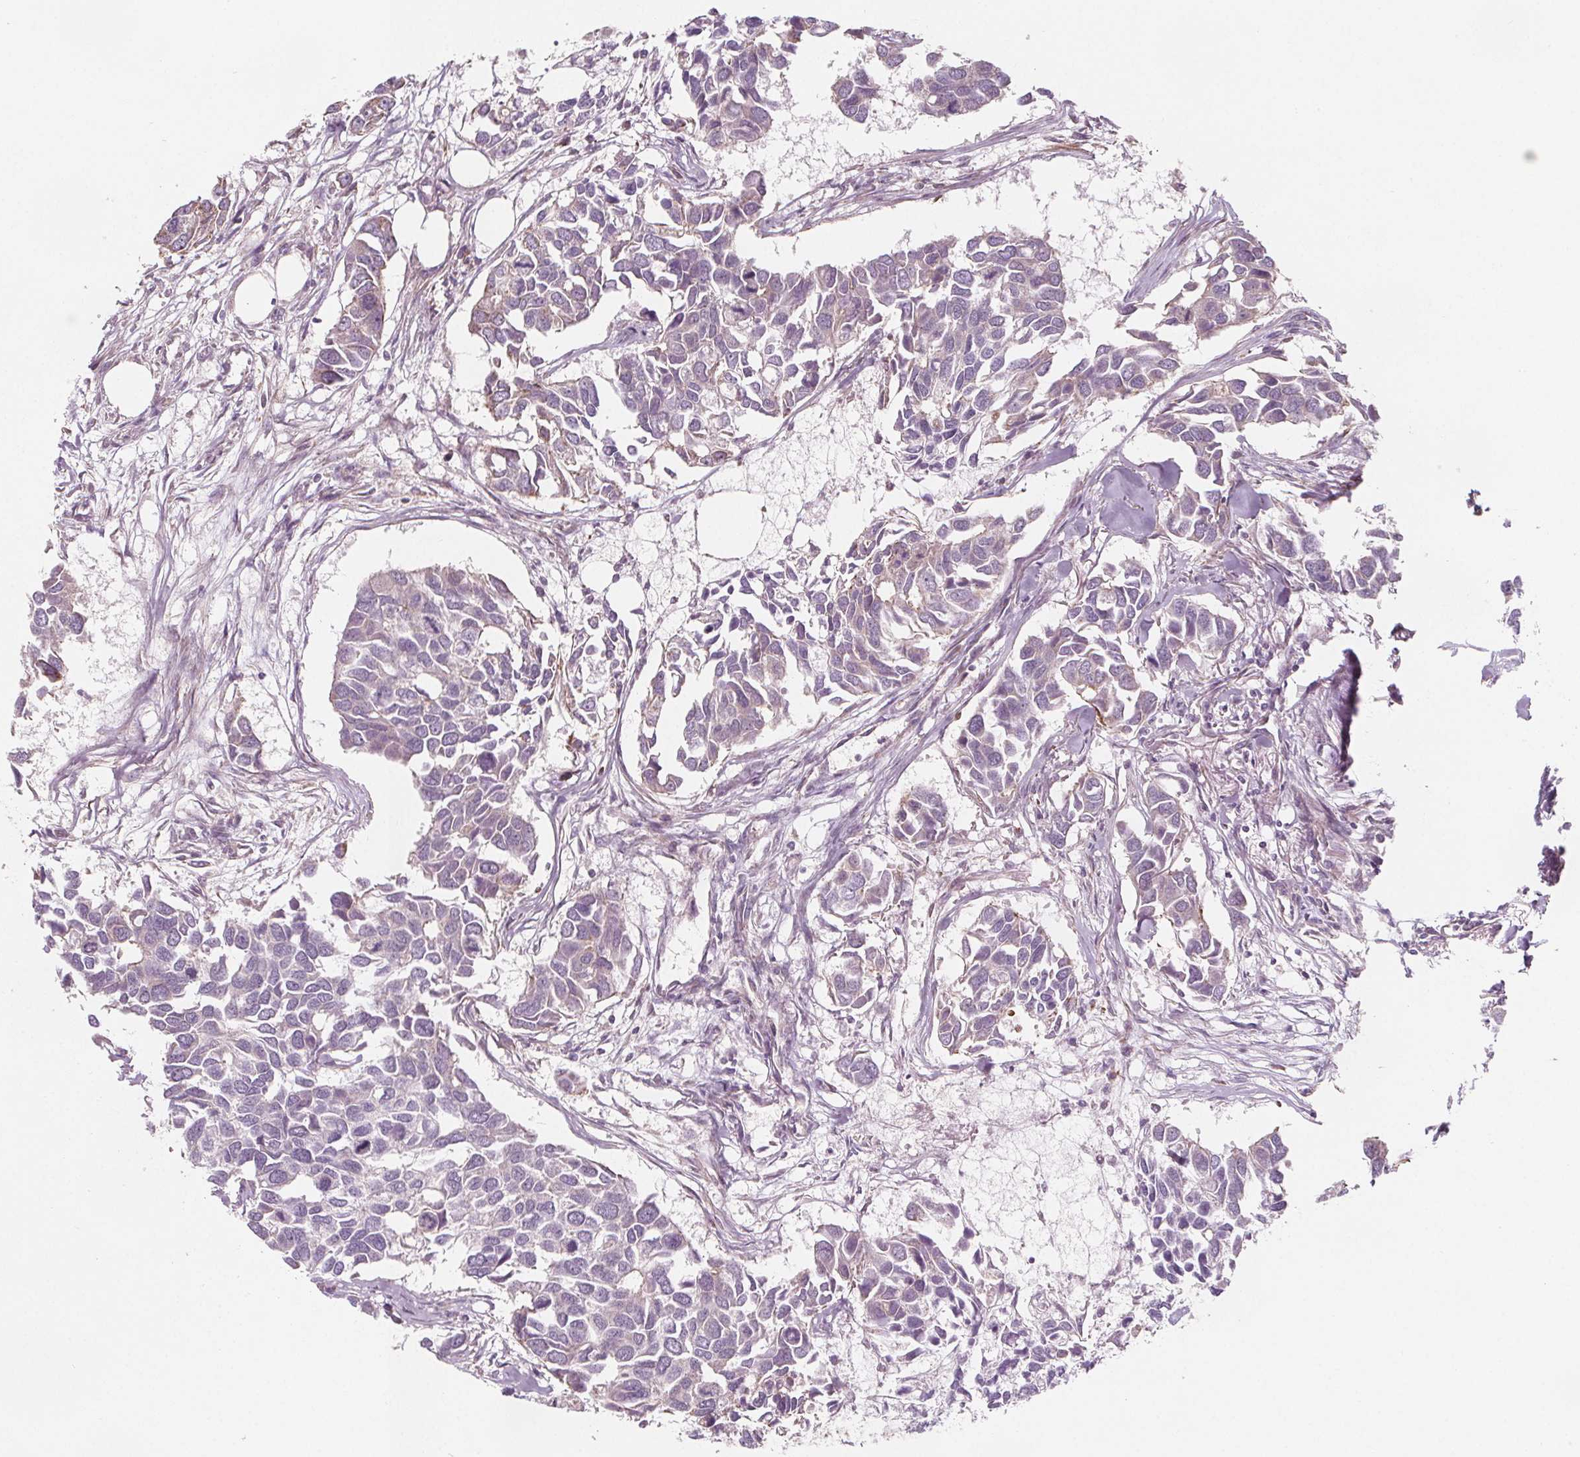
{"staining": {"intensity": "negative", "quantity": "none", "location": "none"}, "tissue": "breast cancer", "cell_type": "Tumor cells", "image_type": "cancer", "snomed": [{"axis": "morphology", "description": "Duct carcinoma"}, {"axis": "topography", "description": "Breast"}], "caption": "Tumor cells show no significant protein staining in invasive ductal carcinoma (breast).", "gene": "ADAM33", "patient": {"sex": "female", "age": 83}}